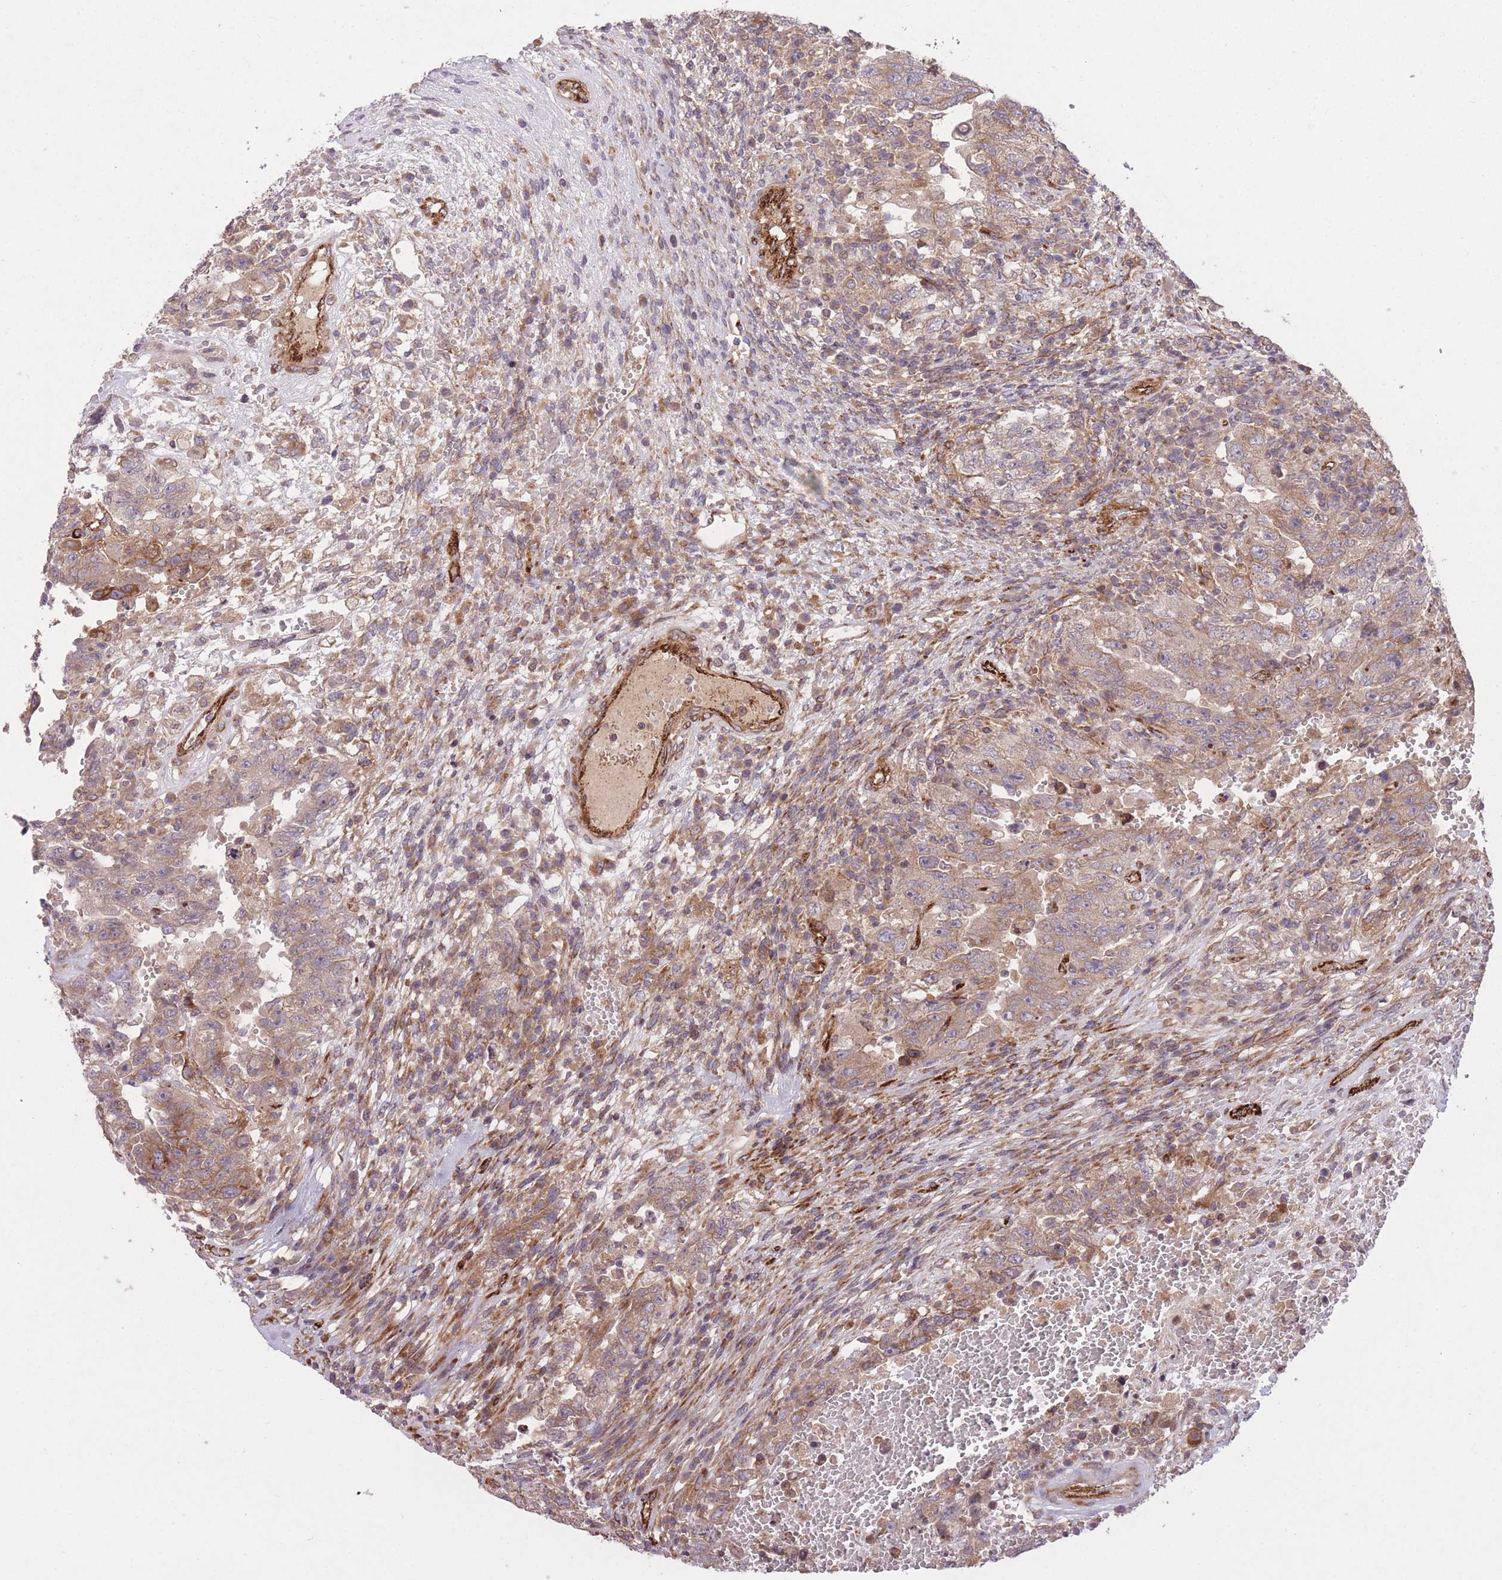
{"staining": {"intensity": "moderate", "quantity": "<25%", "location": "cytoplasmic/membranous"}, "tissue": "testis cancer", "cell_type": "Tumor cells", "image_type": "cancer", "snomed": [{"axis": "morphology", "description": "Carcinoma, Embryonal, NOS"}, {"axis": "topography", "description": "Testis"}], "caption": "This photomicrograph reveals immunohistochemistry staining of testis embryonal carcinoma, with low moderate cytoplasmic/membranous positivity in approximately <25% of tumor cells.", "gene": "CISH", "patient": {"sex": "male", "age": 26}}